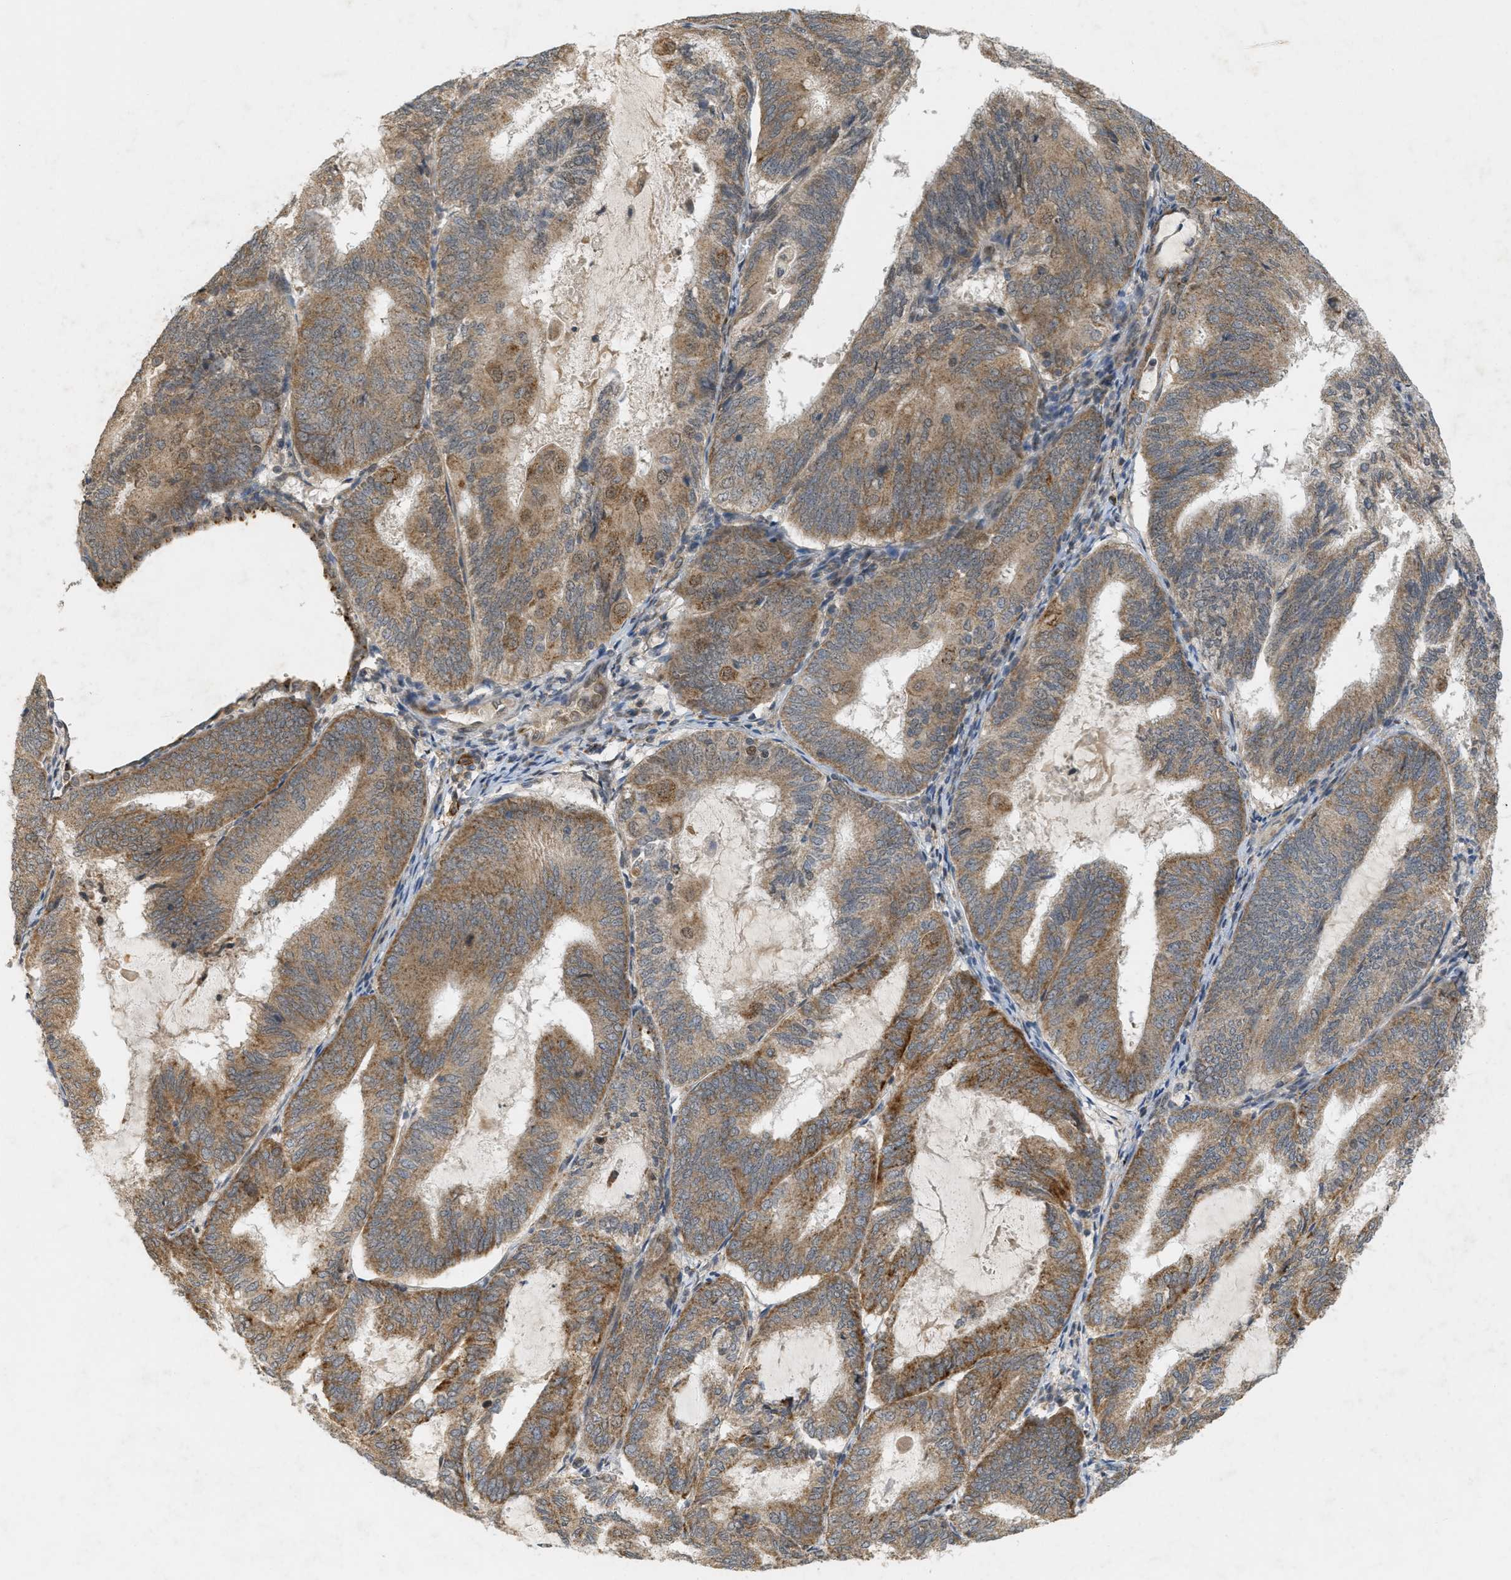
{"staining": {"intensity": "moderate", "quantity": ">75%", "location": "cytoplasmic/membranous"}, "tissue": "endometrial cancer", "cell_type": "Tumor cells", "image_type": "cancer", "snomed": [{"axis": "morphology", "description": "Adenocarcinoma, NOS"}, {"axis": "topography", "description": "Endometrium"}], "caption": "A brown stain shows moderate cytoplasmic/membranous positivity of a protein in human adenocarcinoma (endometrial) tumor cells.", "gene": "PRKD1", "patient": {"sex": "female", "age": 81}}